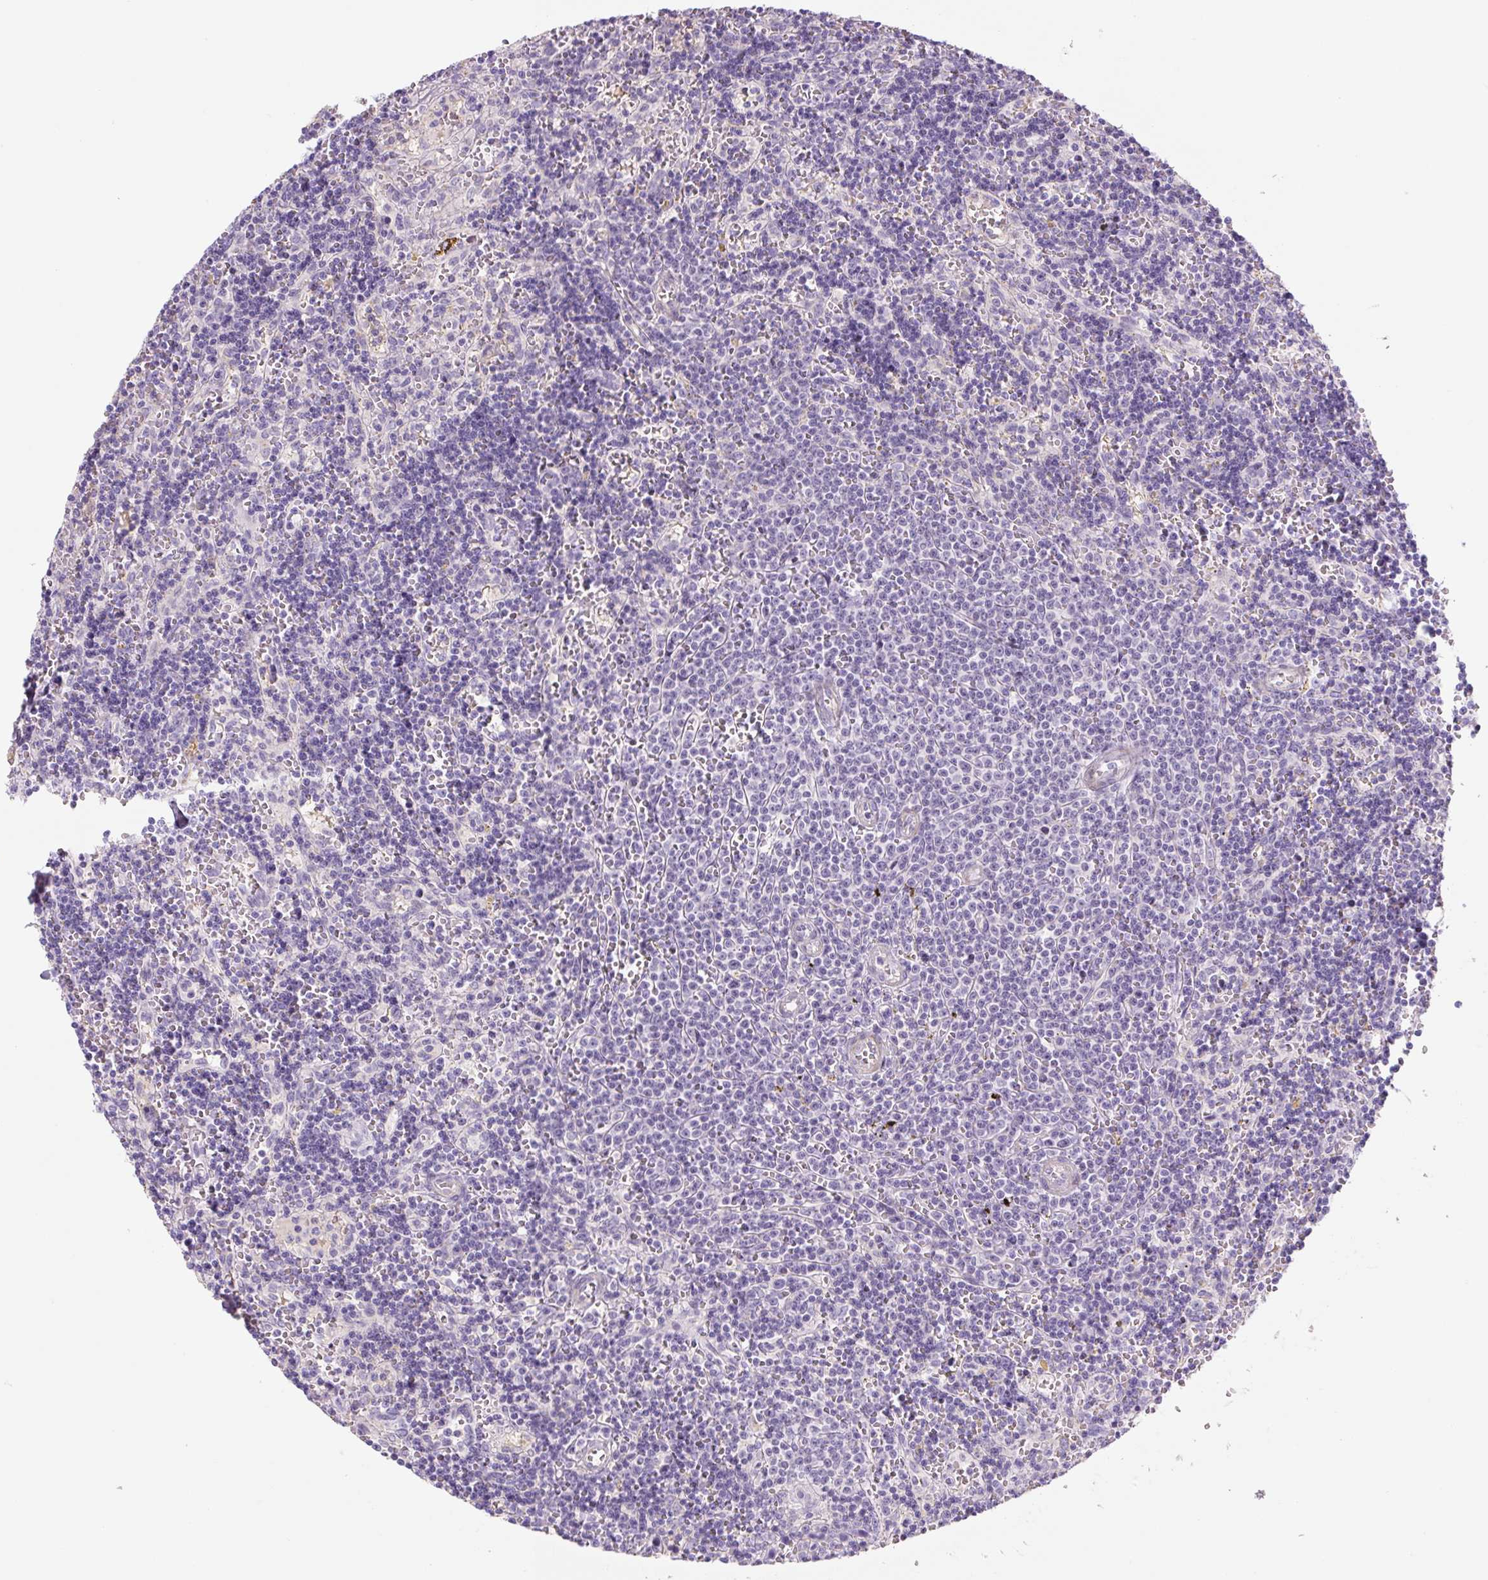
{"staining": {"intensity": "negative", "quantity": "none", "location": "none"}, "tissue": "lymphoma", "cell_type": "Tumor cells", "image_type": "cancer", "snomed": [{"axis": "morphology", "description": "Malignant lymphoma, non-Hodgkin's type, Low grade"}, {"axis": "topography", "description": "Spleen"}], "caption": "IHC micrograph of human lymphoma stained for a protein (brown), which shows no expression in tumor cells.", "gene": "PRM1", "patient": {"sex": "male", "age": 60}}